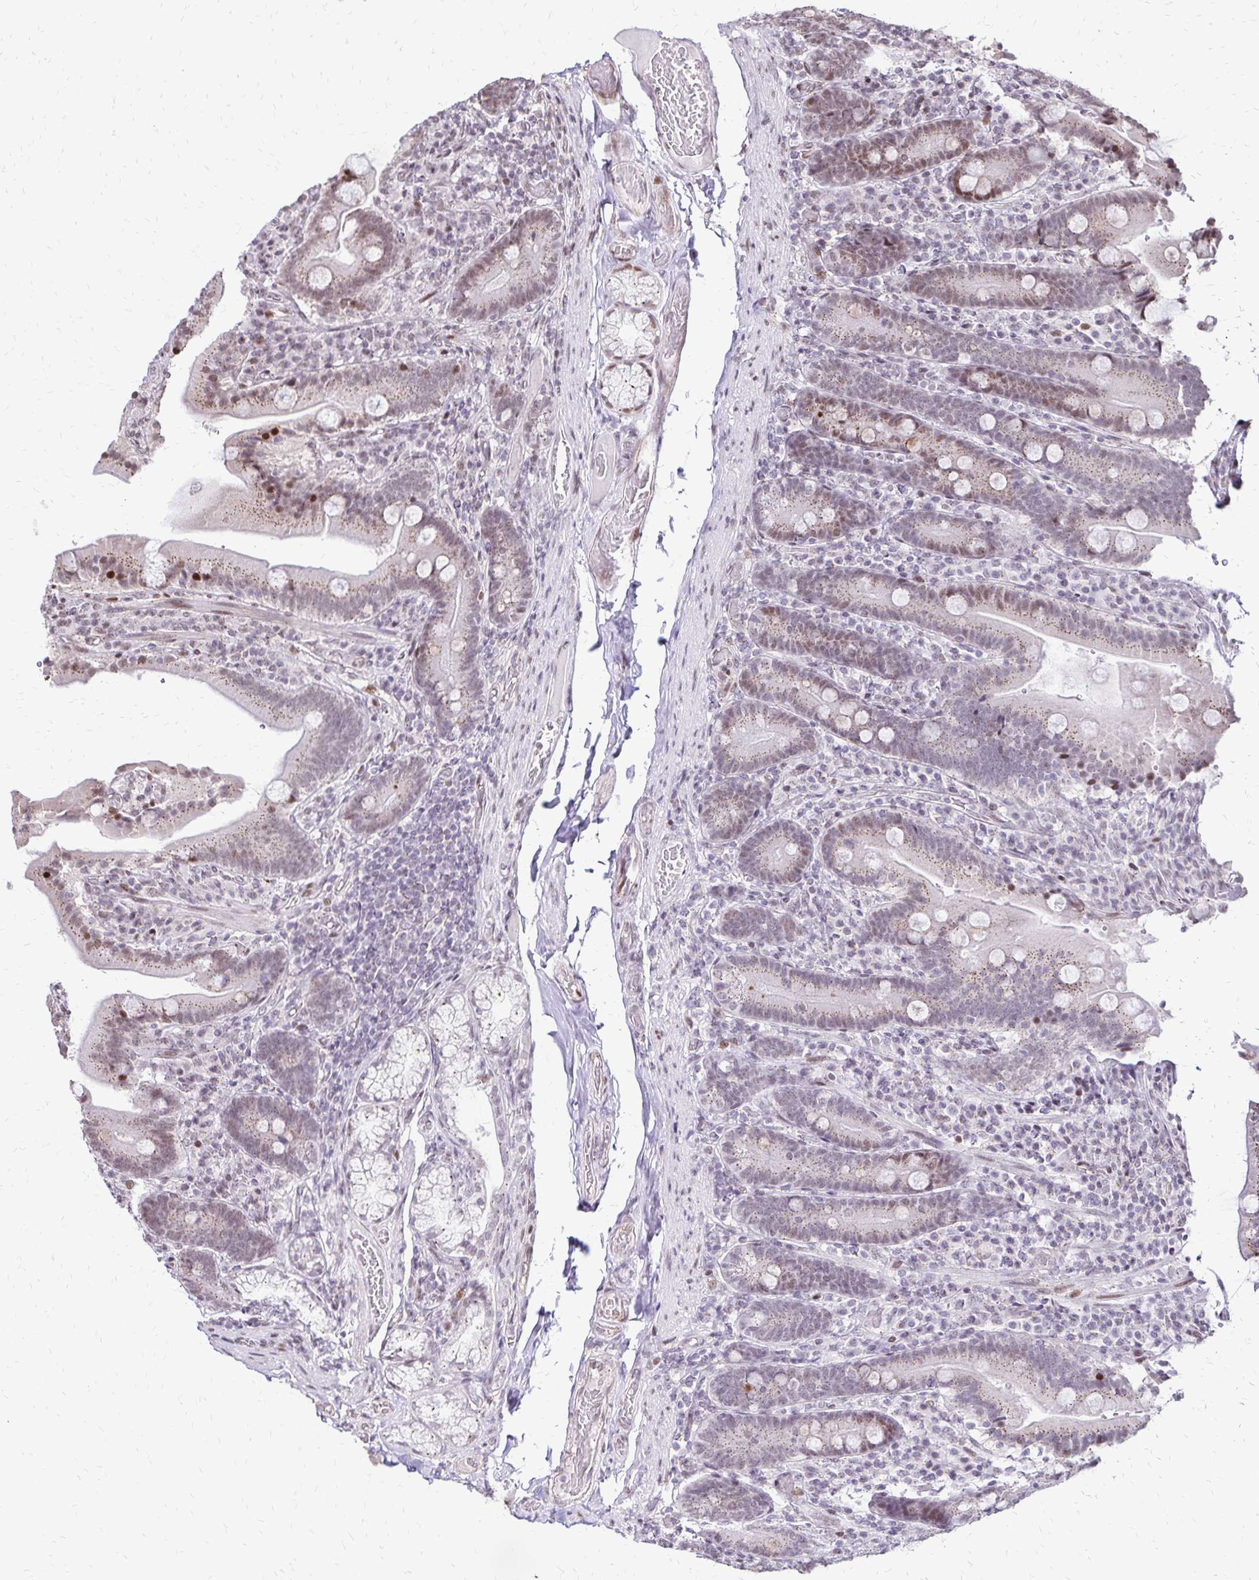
{"staining": {"intensity": "moderate", "quantity": ">75%", "location": "cytoplasmic/membranous,nuclear"}, "tissue": "duodenum", "cell_type": "Glandular cells", "image_type": "normal", "snomed": [{"axis": "morphology", "description": "Normal tissue, NOS"}, {"axis": "topography", "description": "Duodenum"}], "caption": "The histopathology image shows immunohistochemical staining of normal duodenum. There is moderate cytoplasmic/membranous,nuclear expression is seen in approximately >75% of glandular cells. The staining is performed using DAB (3,3'-diaminobenzidine) brown chromogen to label protein expression. The nuclei are counter-stained blue using hematoxylin.", "gene": "TOB1", "patient": {"sex": "female", "age": 62}}